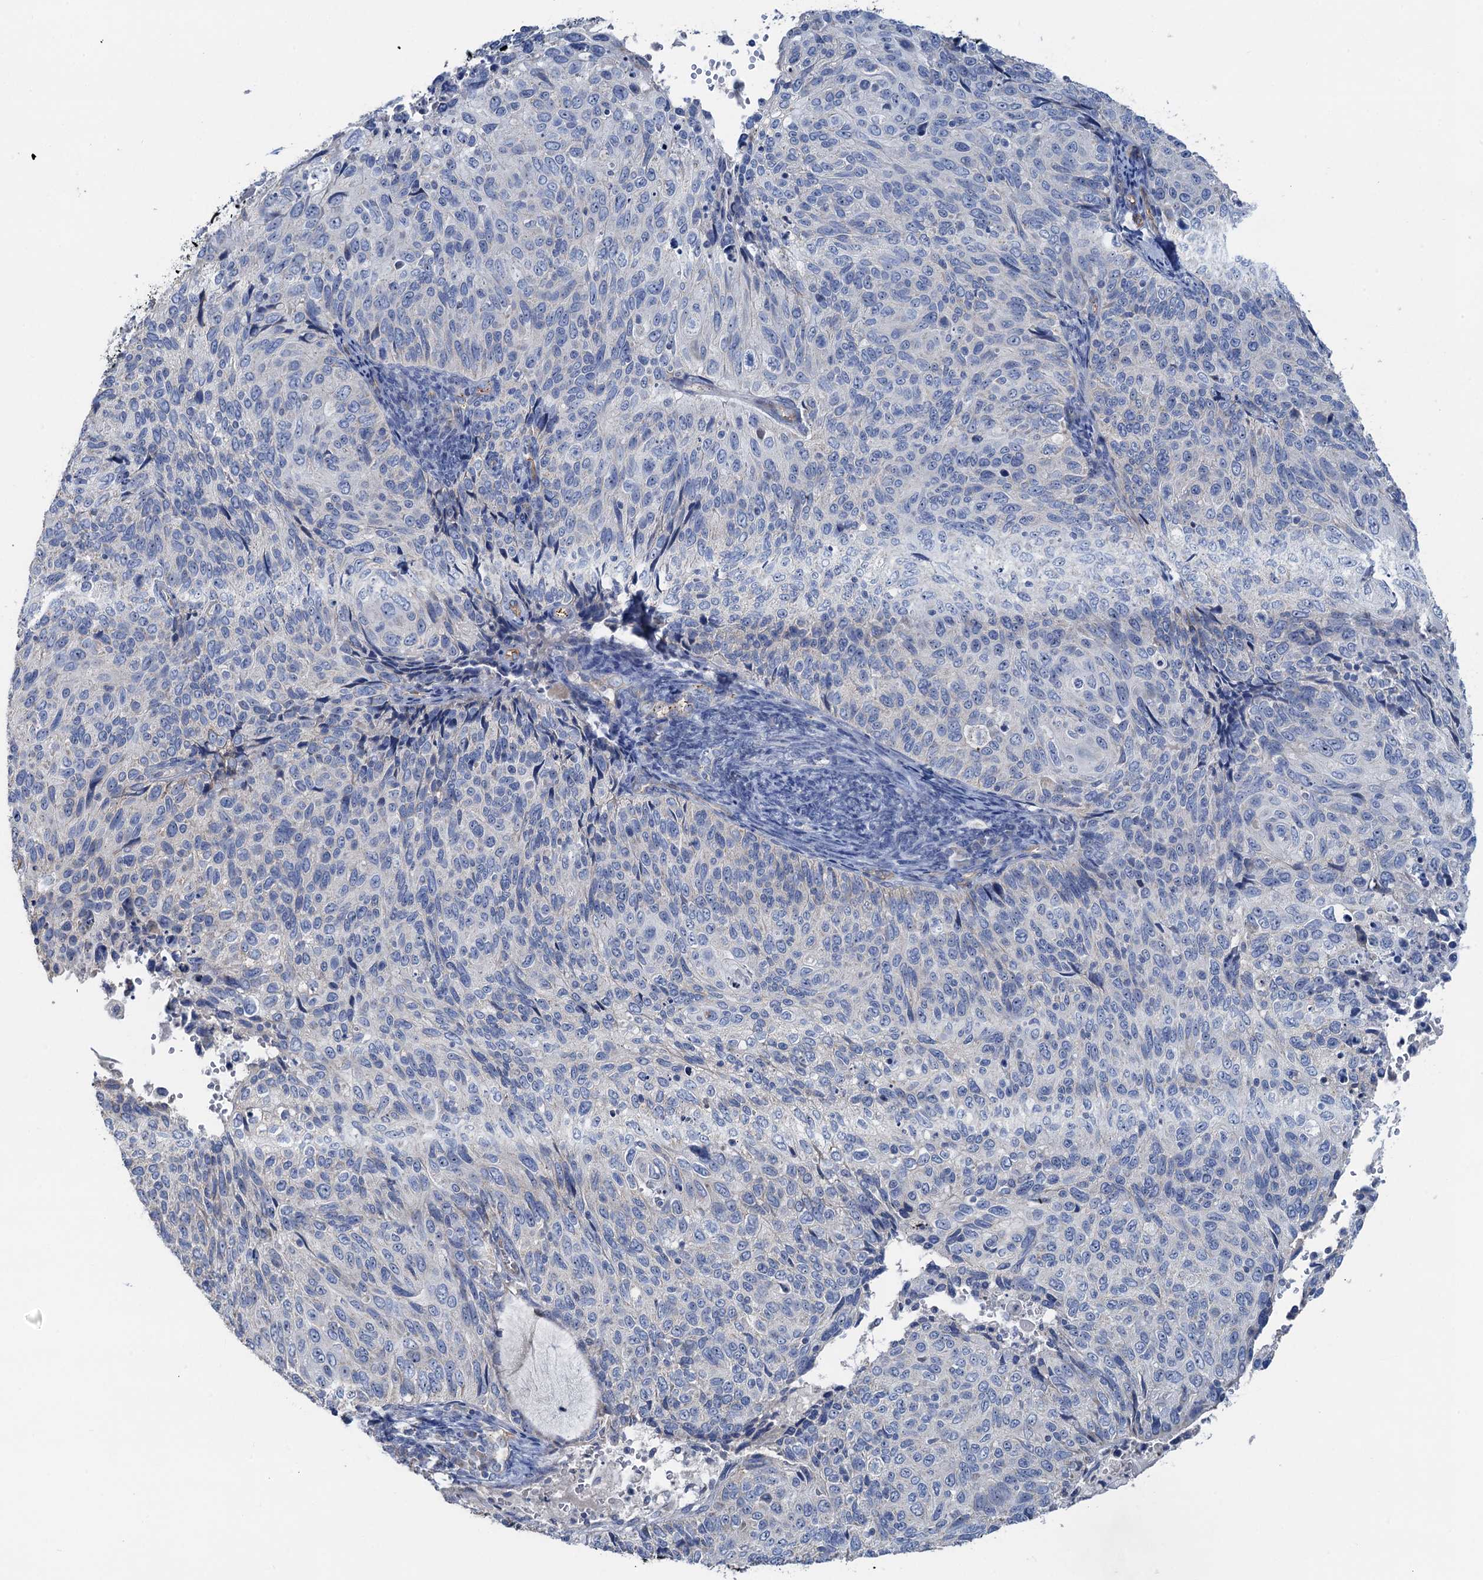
{"staining": {"intensity": "negative", "quantity": "none", "location": "none"}, "tissue": "cervical cancer", "cell_type": "Tumor cells", "image_type": "cancer", "snomed": [{"axis": "morphology", "description": "Squamous cell carcinoma, NOS"}, {"axis": "topography", "description": "Cervix"}], "caption": "Tumor cells are negative for protein expression in human squamous cell carcinoma (cervical). Nuclei are stained in blue.", "gene": "PLLP", "patient": {"sex": "female", "age": 70}}